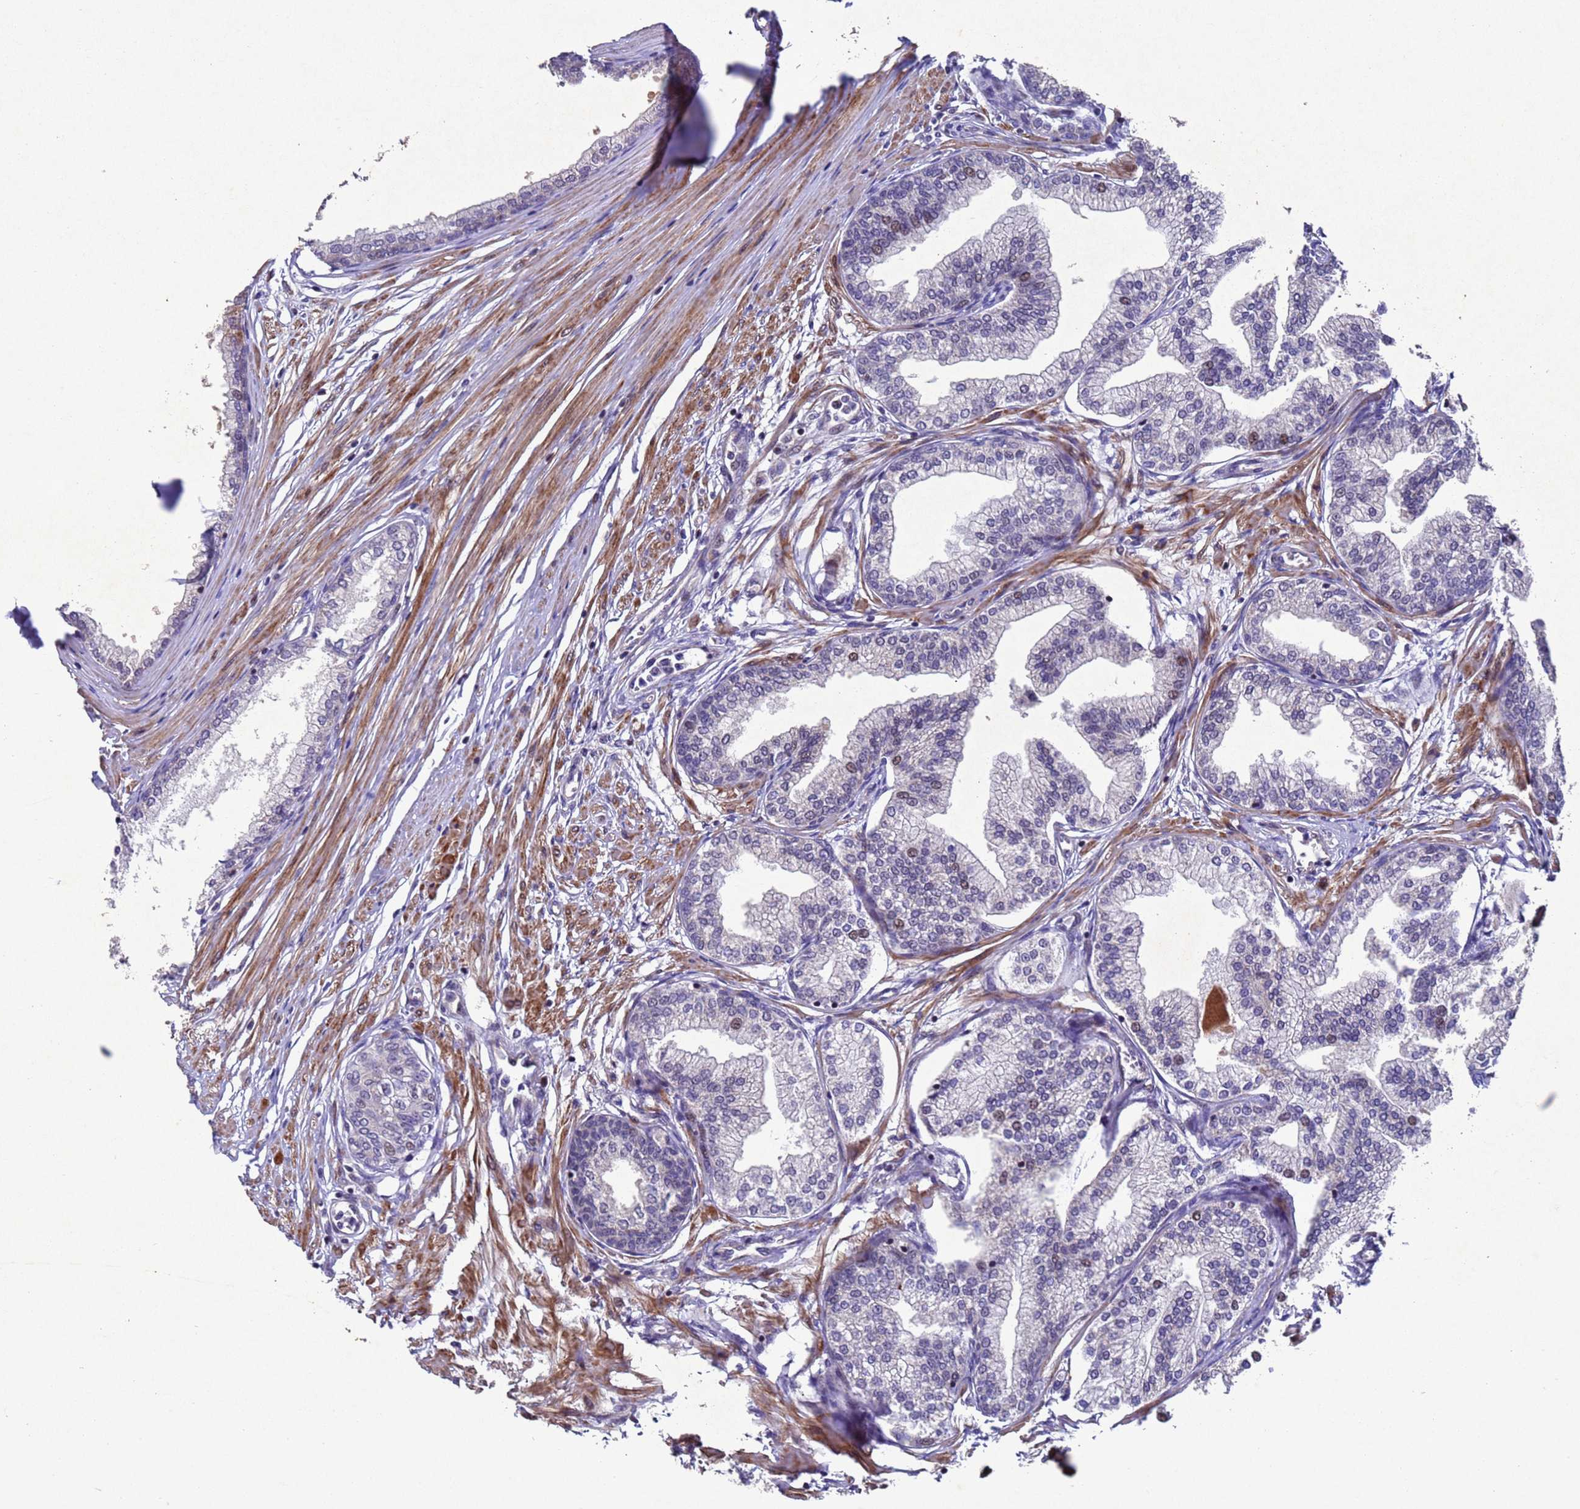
{"staining": {"intensity": "weak", "quantity": "25%-75%", "location": "nuclear"}, "tissue": "prostate", "cell_type": "Glandular cells", "image_type": "normal", "snomed": [{"axis": "morphology", "description": "Normal tissue, NOS"}, {"axis": "morphology", "description": "Urothelial carcinoma, Low grade"}, {"axis": "topography", "description": "Urinary bladder"}, {"axis": "topography", "description": "Prostate"}], "caption": "Prostate was stained to show a protein in brown. There is low levels of weak nuclear positivity in approximately 25%-75% of glandular cells. The staining was performed using DAB (3,3'-diaminobenzidine) to visualize the protein expression in brown, while the nuclei were stained in blue with hematoxylin (Magnification: 20x).", "gene": "TBK1", "patient": {"sex": "male", "age": 60}}